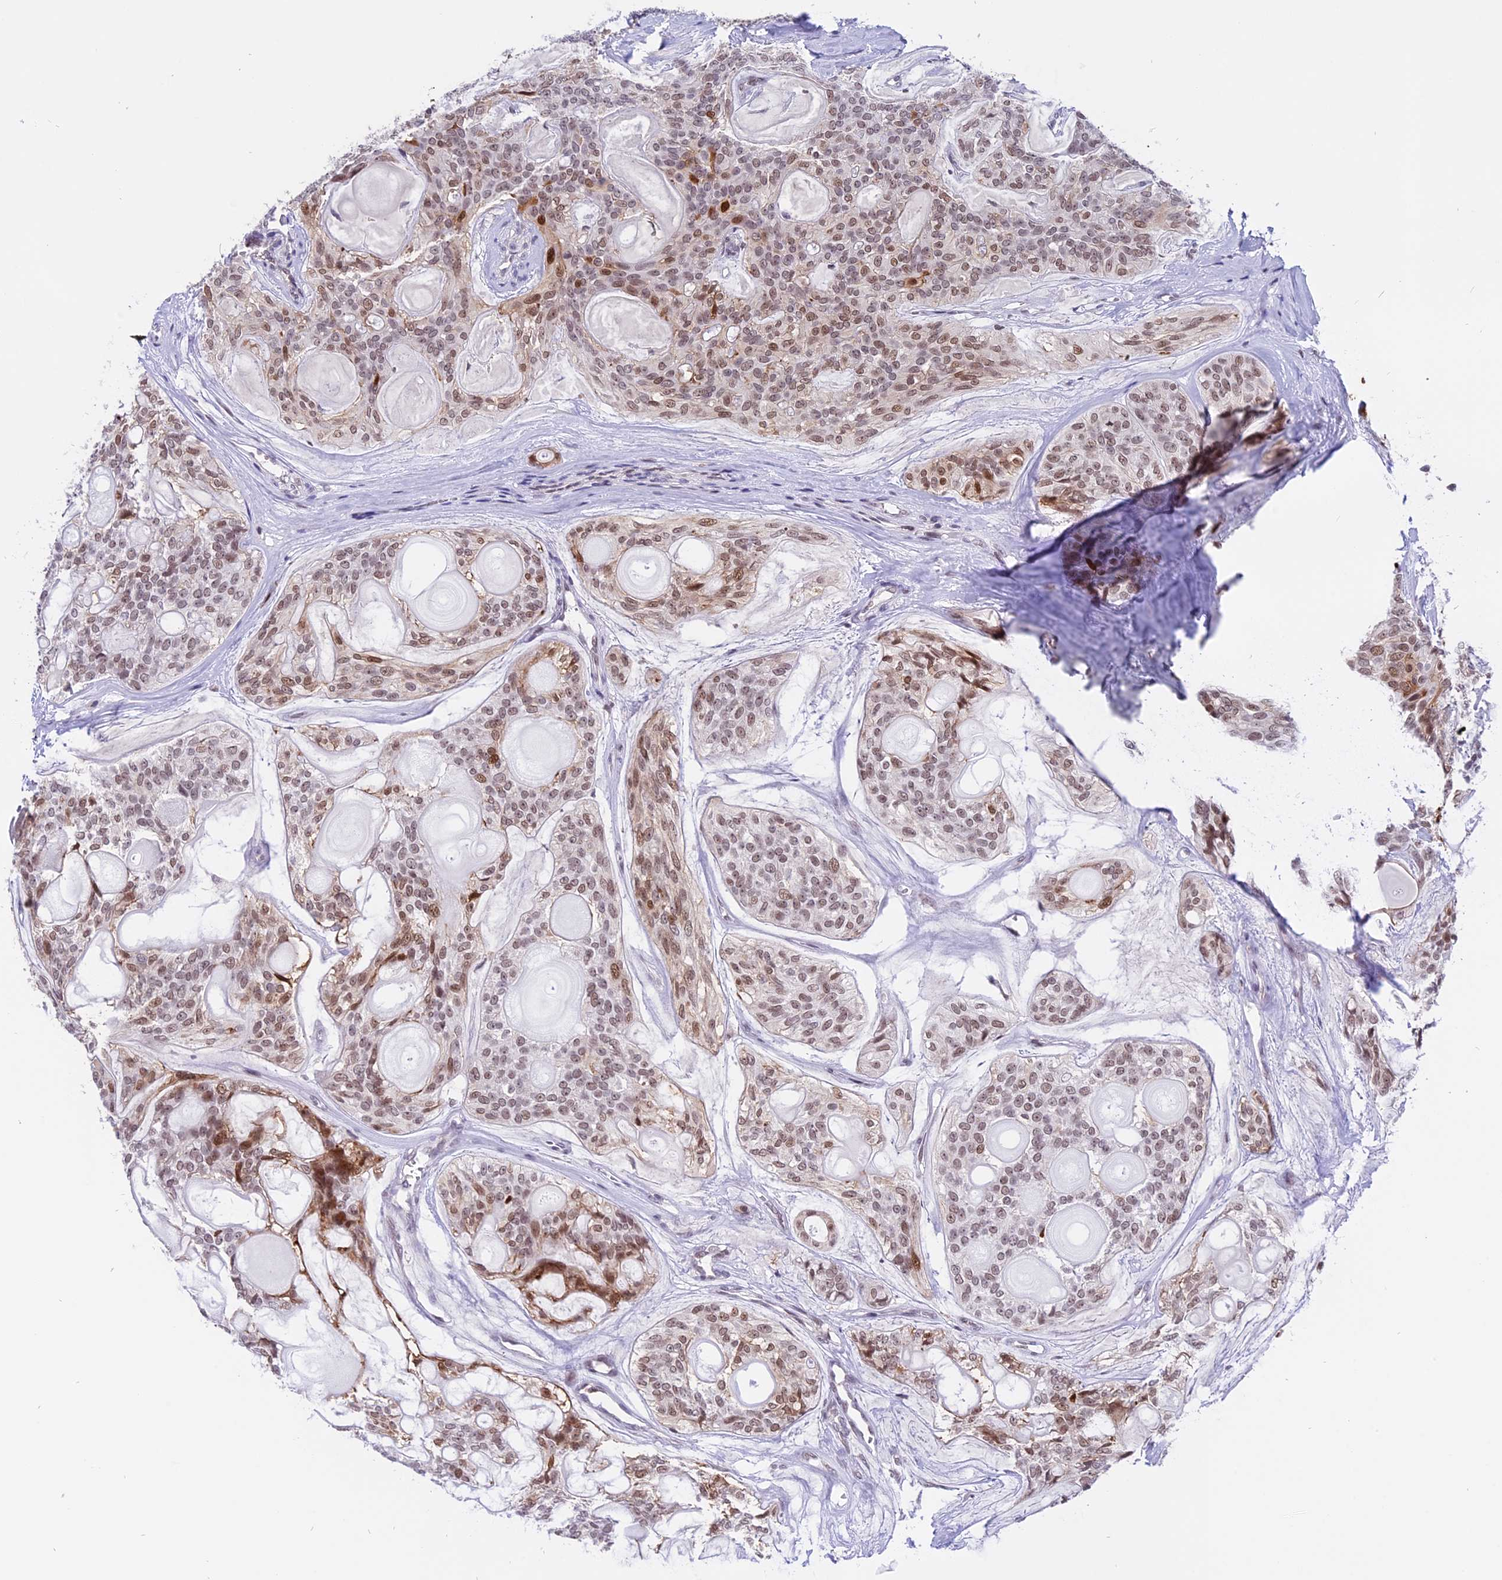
{"staining": {"intensity": "moderate", "quantity": "25%-75%", "location": "nuclear"}, "tissue": "head and neck cancer", "cell_type": "Tumor cells", "image_type": "cancer", "snomed": [{"axis": "morphology", "description": "Adenocarcinoma, NOS"}, {"axis": "topography", "description": "Head-Neck"}], "caption": "Immunohistochemistry (DAB (3,3'-diaminobenzidine)) staining of human head and neck adenocarcinoma demonstrates moderate nuclear protein expression in about 25%-75% of tumor cells. (DAB = brown stain, brightfield microscopy at high magnification).", "gene": "TADA3", "patient": {"sex": "male", "age": 66}}